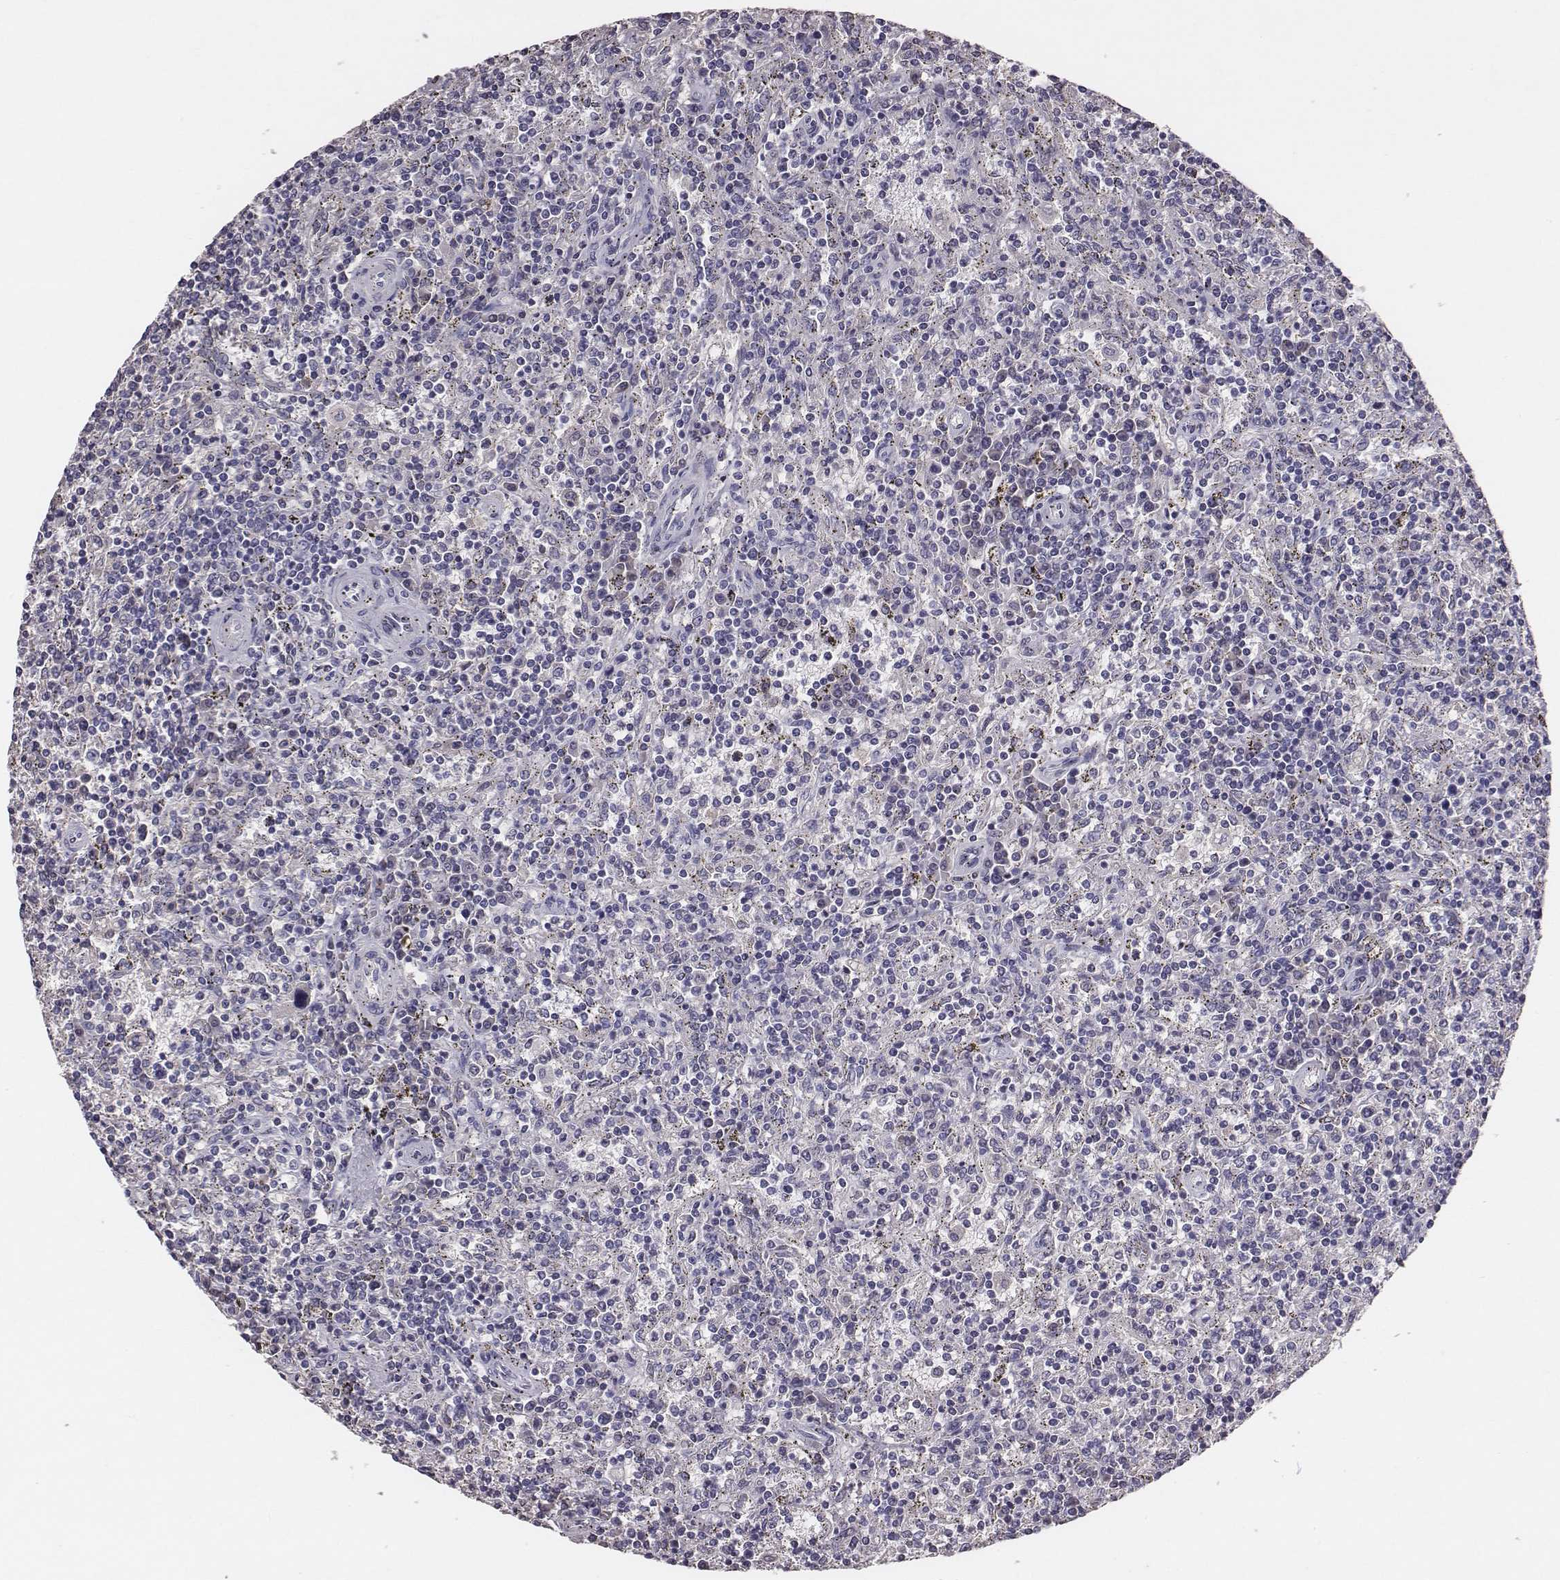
{"staining": {"intensity": "negative", "quantity": "none", "location": "none"}, "tissue": "lymphoma", "cell_type": "Tumor cells", "image_type": "cancer", "snomed": [{"axis": "morphology", "description": "Malignant lymphoma, non-Hodgkin's type, Low grade"}, {"axis": "topography", "description": "Spleen"}], "caption": "Tumor cells are negative for brown protein staining in malignant lymphoma, non-Hodgkin's type (low-grade). Nuclei are stained in blue.", "gene": "EN1", "patient": {"sex": "male", "age": 62}}